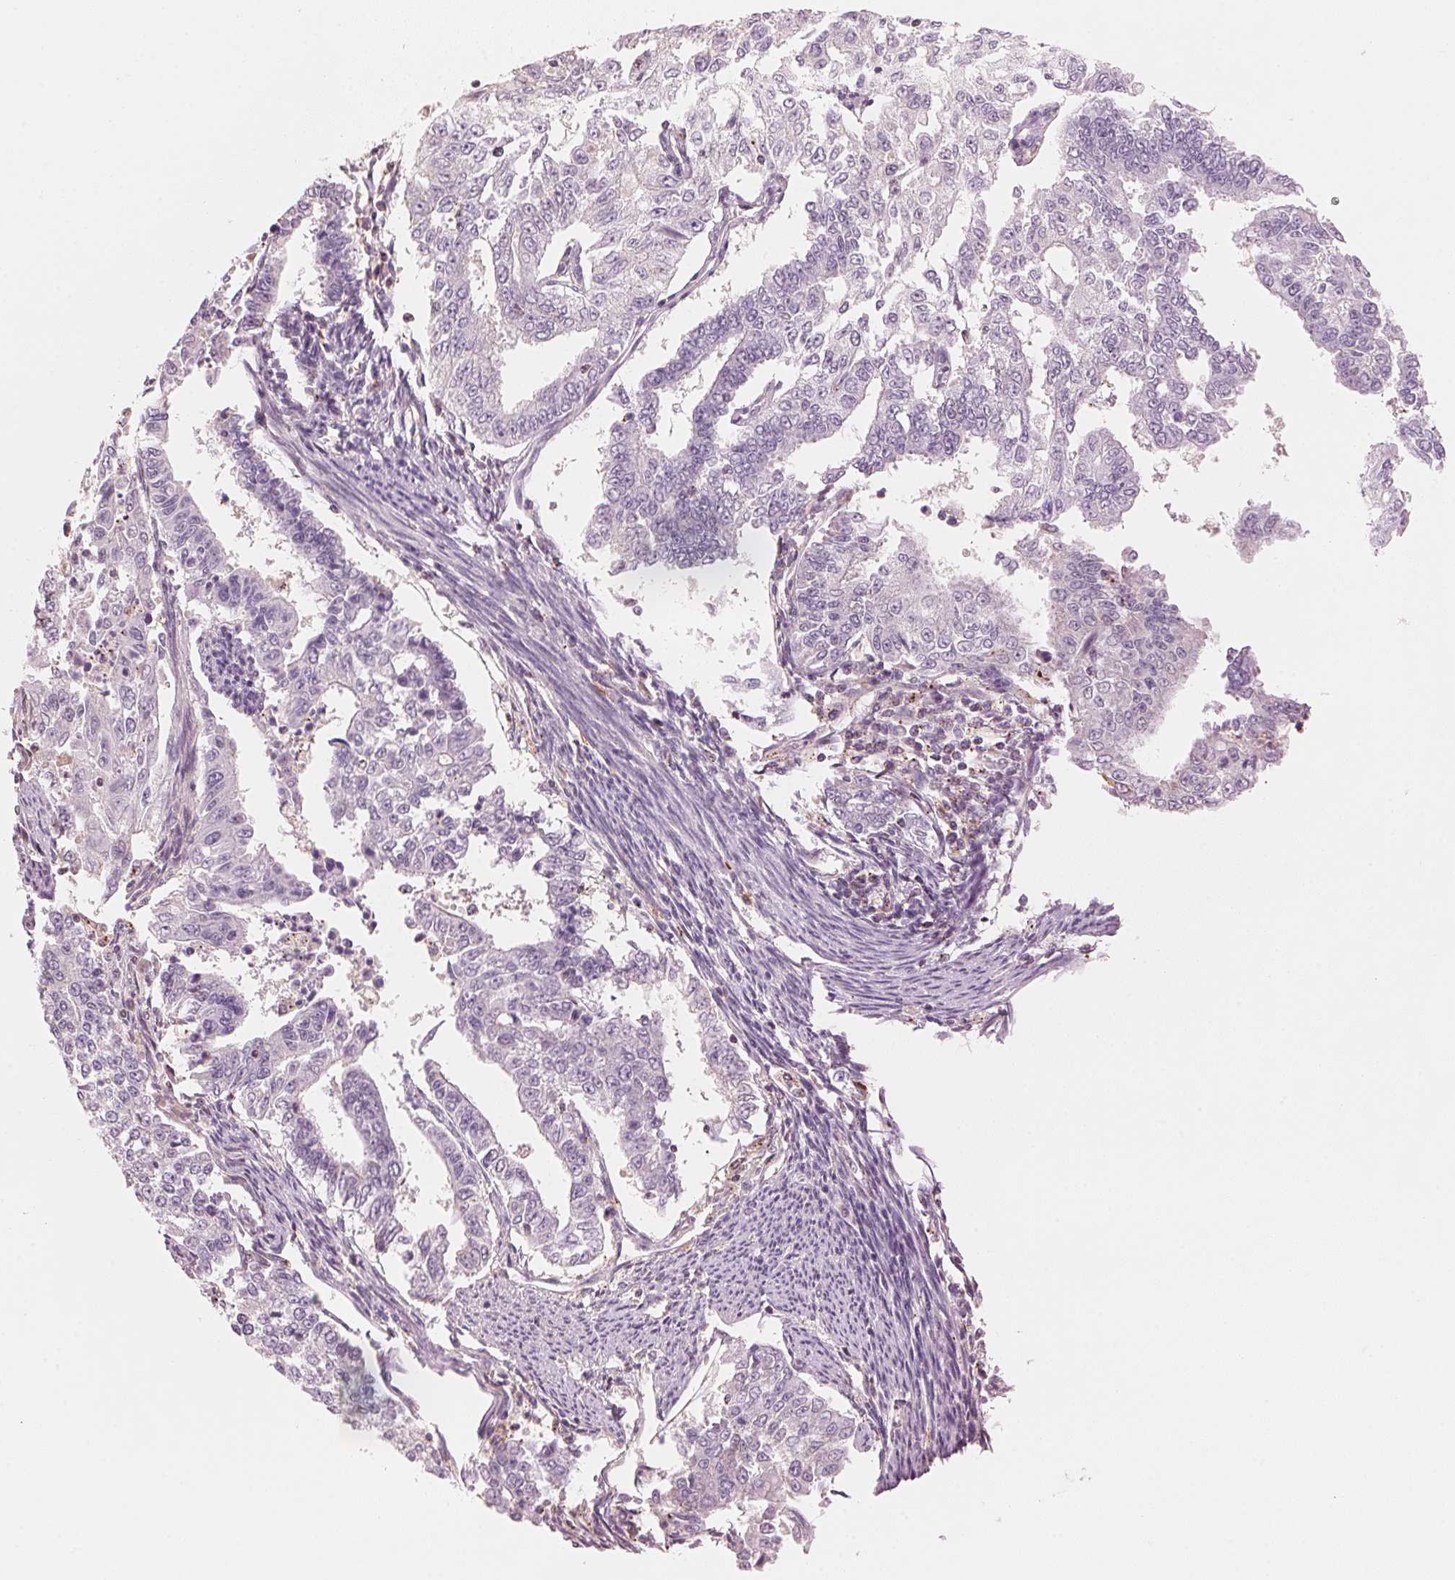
{"staining": {"intensity": "negative", "quantity": "none", "location": "none"}, "tissue": "endometrial cancer", "cell_type": "Tumor cells", "image_type": "cancer", "snomed": [{"axis": "morphology", "description": "Adenocarcinoma, NOS"}, {"axis": "topography", "description": "Uterus"}], "caption": "Image shows no protein positivity in tumor cells of adenocarcinoma (endometrial) tissue.", "gene": "HOXB13", "patient": {"sex": "female", "age": 59}}